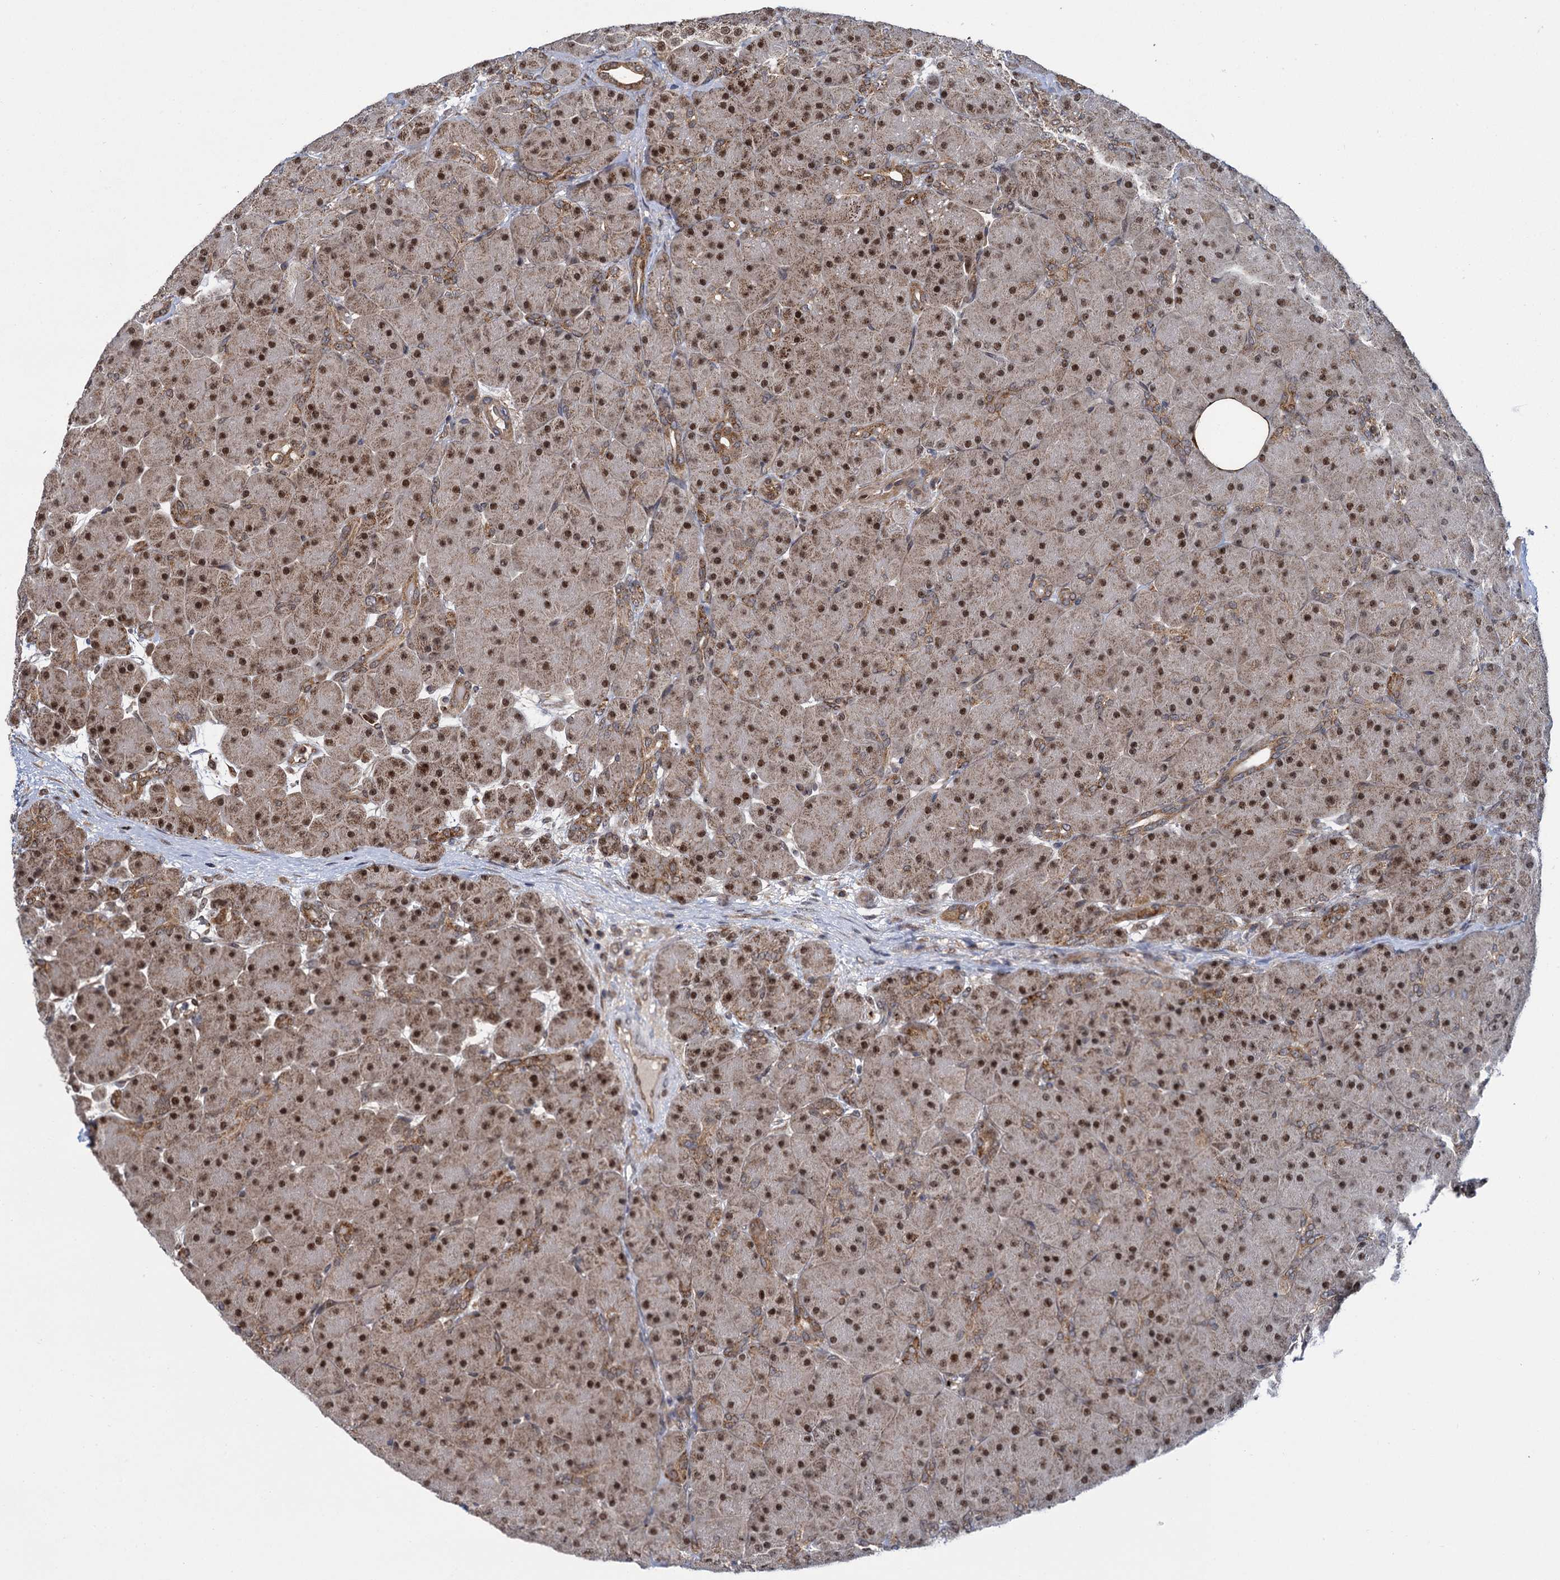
{"staining": {"intensity": "strong", "quantity": ">75%", "location": "cytoplasmic/membranous,nuclear"}, "tissue": "pancreas", "cell_type": "Exocrine glandular cells", "image_type": "normal", "snomed": [{"axis": "morphology", "description": "Normal tissue, NOS"}, {"axis": "topography", "description": "Pancreas"}], "caption": "Exocrine glandular cells display strong cytoplasmic/membranous,nuclear staining in about >75% of cells in benign pancreas. The staining is performed using DAB (3,3'-diaminobenzidine) brown chromogen to label protein expression. The nuclei are counter-stained blue using hematoxylin.", "gene": "GAL3ST4", "patient": {"sex": "male", "age": 66}}